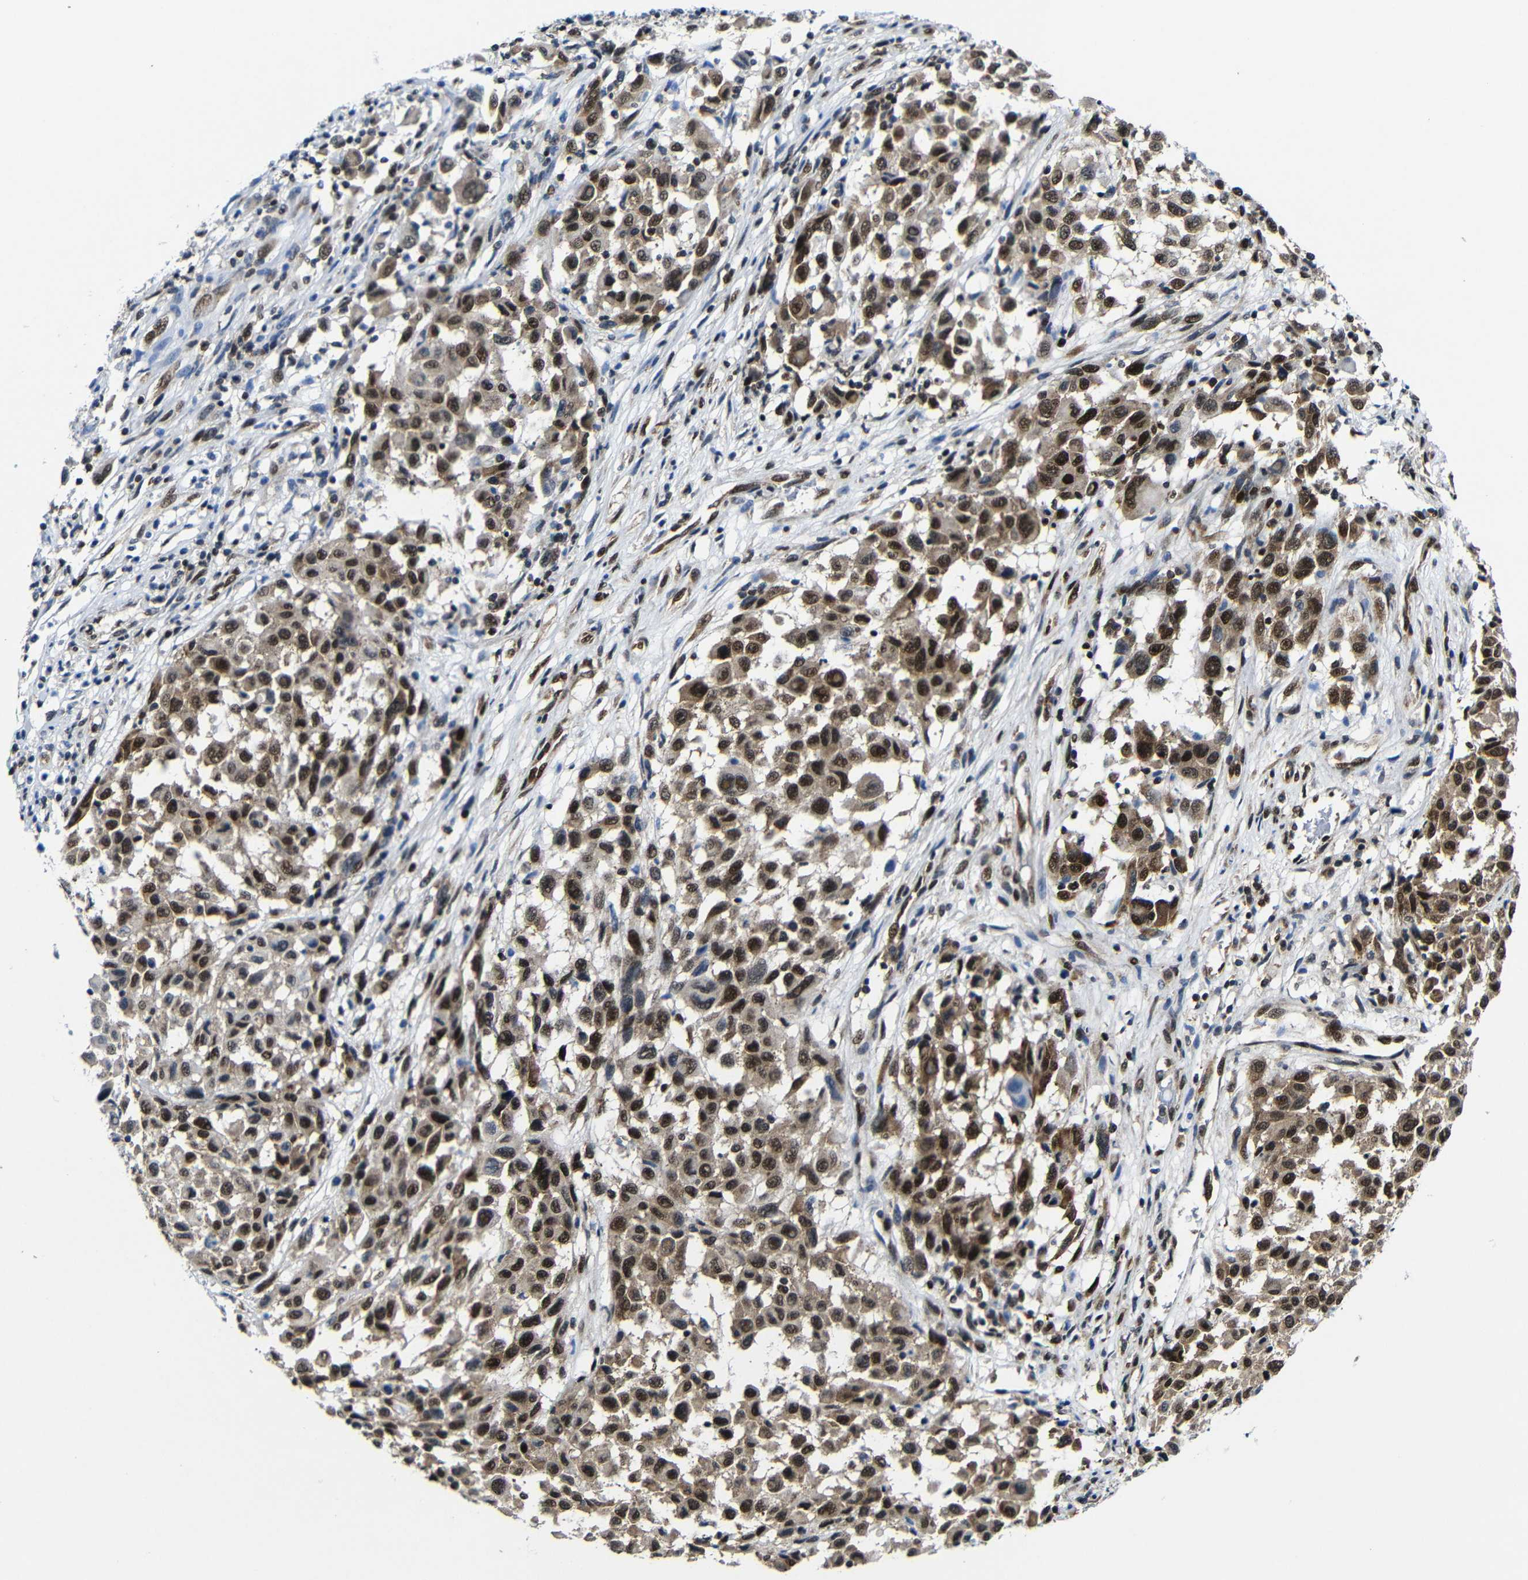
{"staining": {"intensity": "strong", "quantity": ">75%", "location": "cytoplasmic/membranous,nuclear"}, "tissue": "melanoma", "cell_type": "Tumor cells", "image_type": "cancer", "snomed": [{"axis": "morphology", "description": "Malignant melanoma, Metastatic site"}, {"axis": "topography", "description": "Lymph node"}], "caption": "A histopathology image showing strong cytoplasmic/membranous and nuclear positivity in about >75% of tumor cells in melanoma, as visualized by brown immunohistochemical staining.", "gene": "PTBP1", "patient": {"sex": "male", "age": 61}}